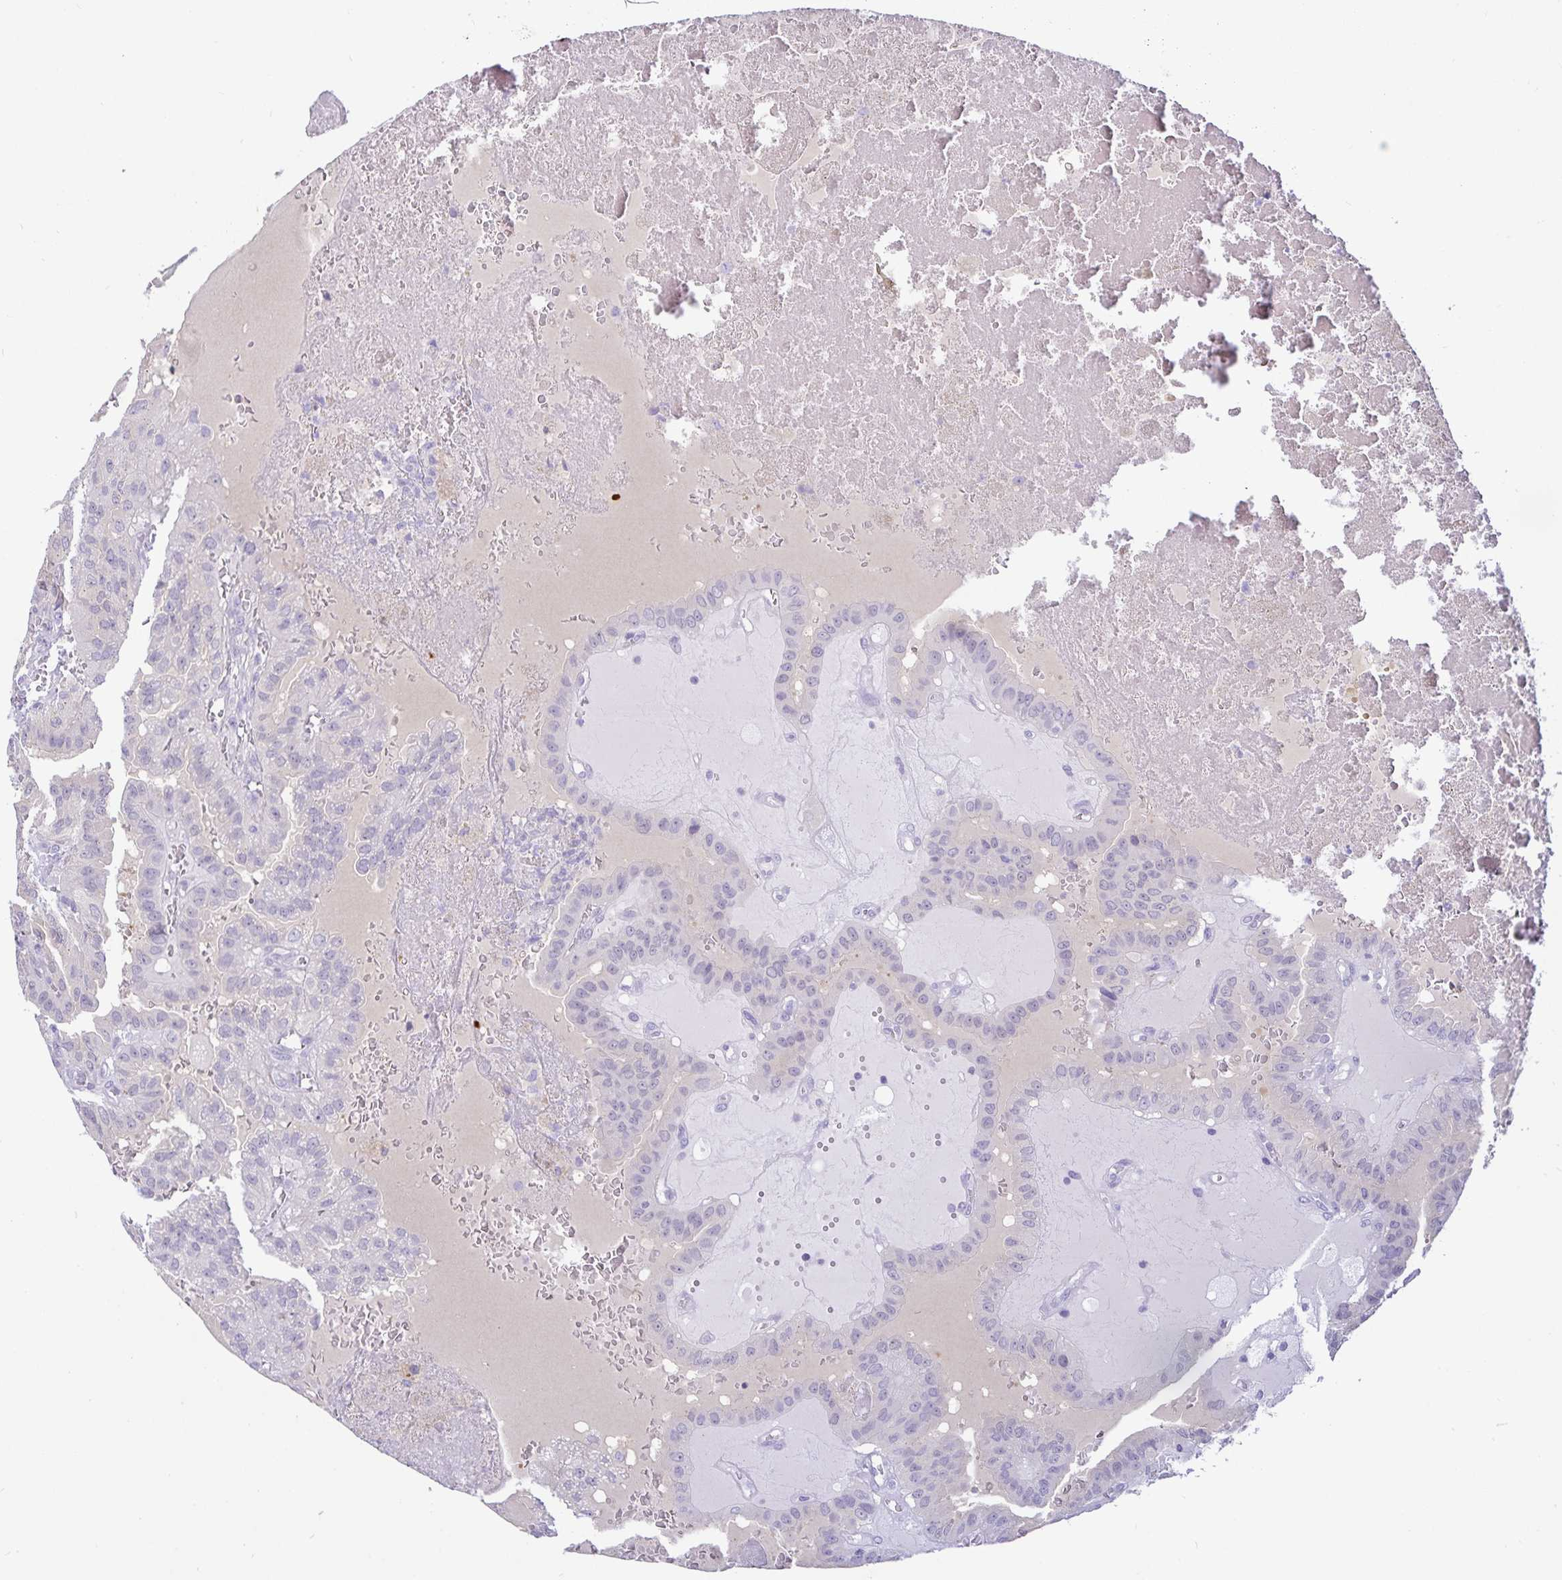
{"staining": {"intensity": "negative", "quantity": "none", "location": "none"}, "tissue": "thyroid cancer", "cell_type": "Tumor cells", "image_type": "cancer", "snomed": [{"axis": "morphology", "description": "Papillary adenocarcinoma, NOS"}, {"axis": "topography", "description": "Thyroid gland"}], "caption": "Tumor cells show no significant protein staining in thyroid papillary adenocarcinoma. The staining was performed using DAB to visualize the protein expression in brown, while the nuclei were stained in blue with hematoxylin (Magnification: 20x).", "gene": "MON2", "patient": {"sex": "male", "age": 87}}